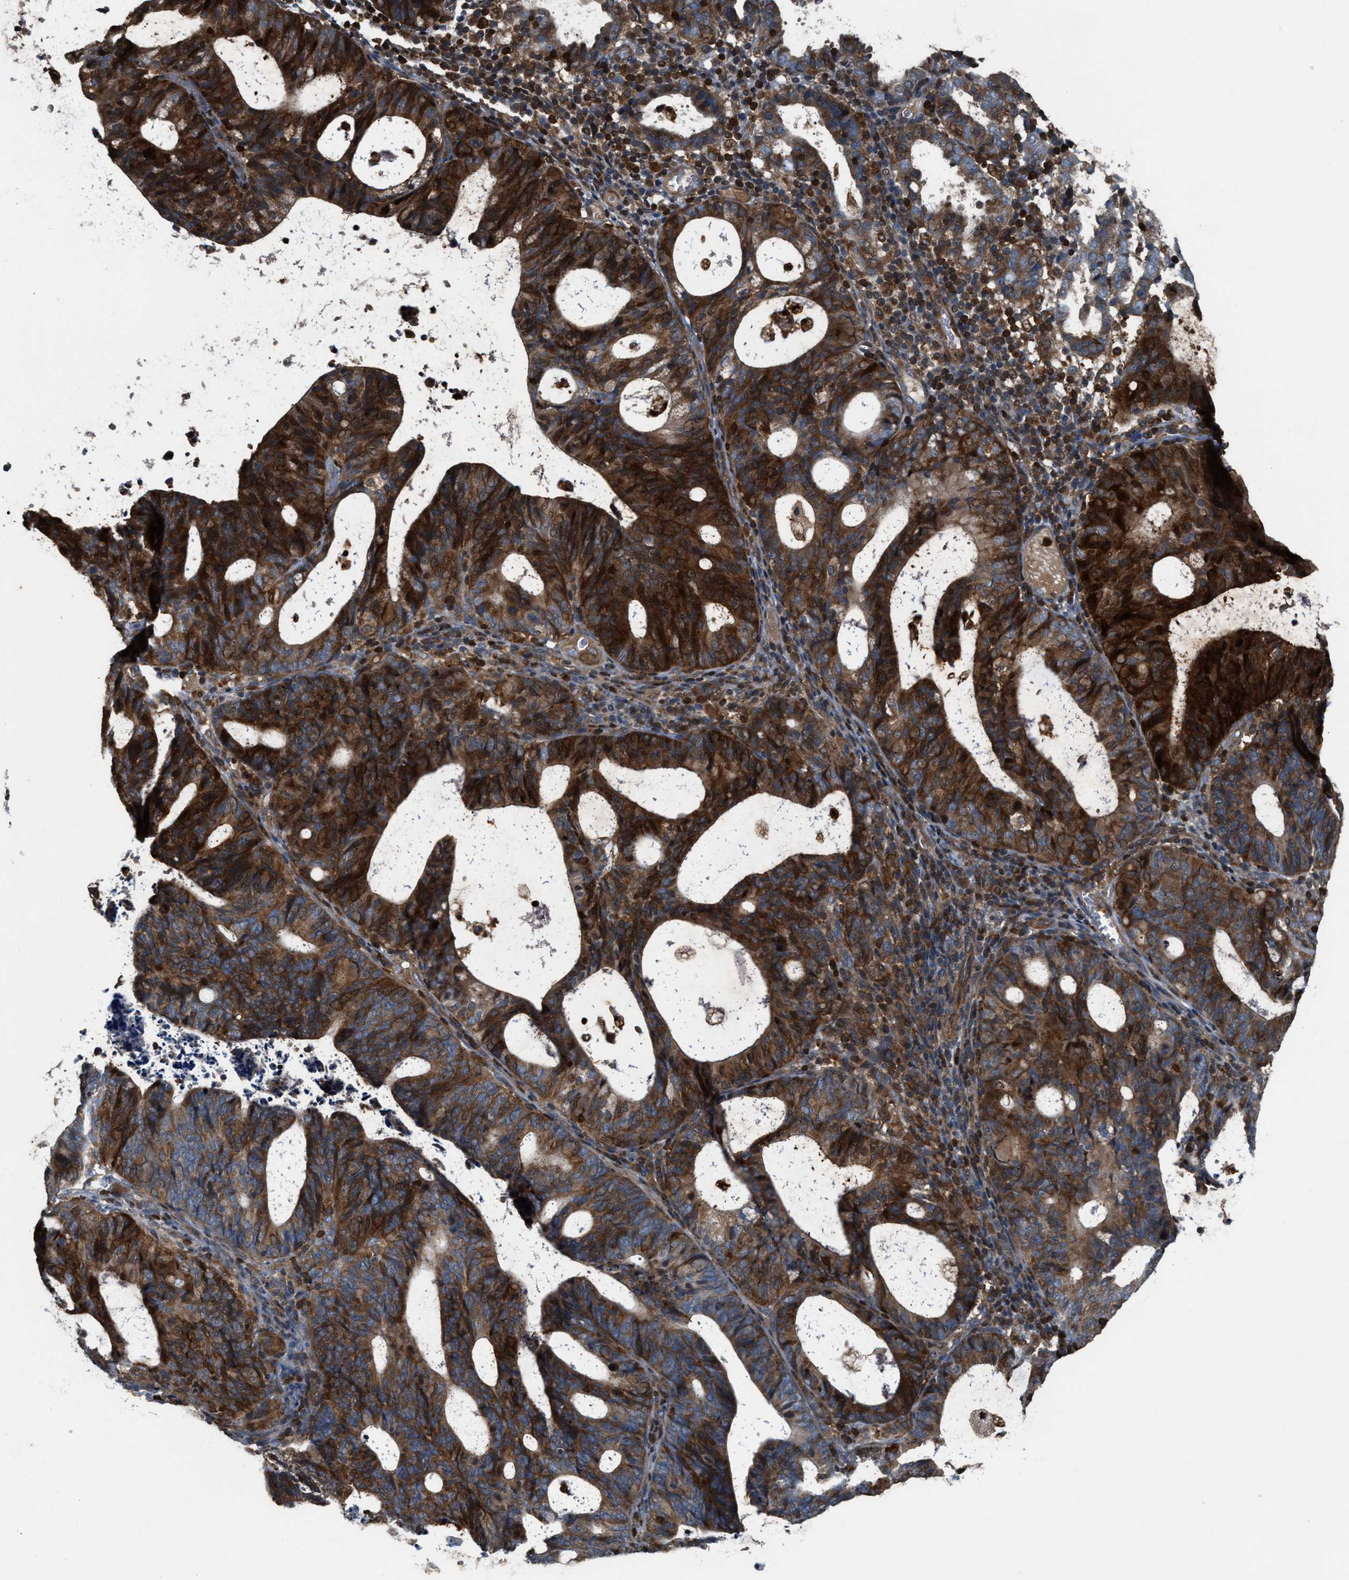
{"staining": {"intensity": "strong", "quantity": ">75%", "location": "cytoplasmic/membranous"}, "tissue": "endometrial cancer", "cell_type": "Tumor cells", "image_type": "cancer", "snomed": [{"axis": "morphology", "description": "Adenocarcinoma, NOS"}, {"axis": "topography", "description": "Uterus"}], "caption": "Endometrial cancer (adenocarcinoma) was stained to show a protein in brown. There is high levels of strong cytoplasmic/membranous expression in approximately >75% of tumor cells. The staining was performed using DAB (3,3'-diaminobenzidine) to visualize the protein expression in brown, while the nuclei were stained in blue with hematoxylin (Magnification: 20x).", "gene": "SERPINB5", "patient": {"sex": "female", "age": 83}}